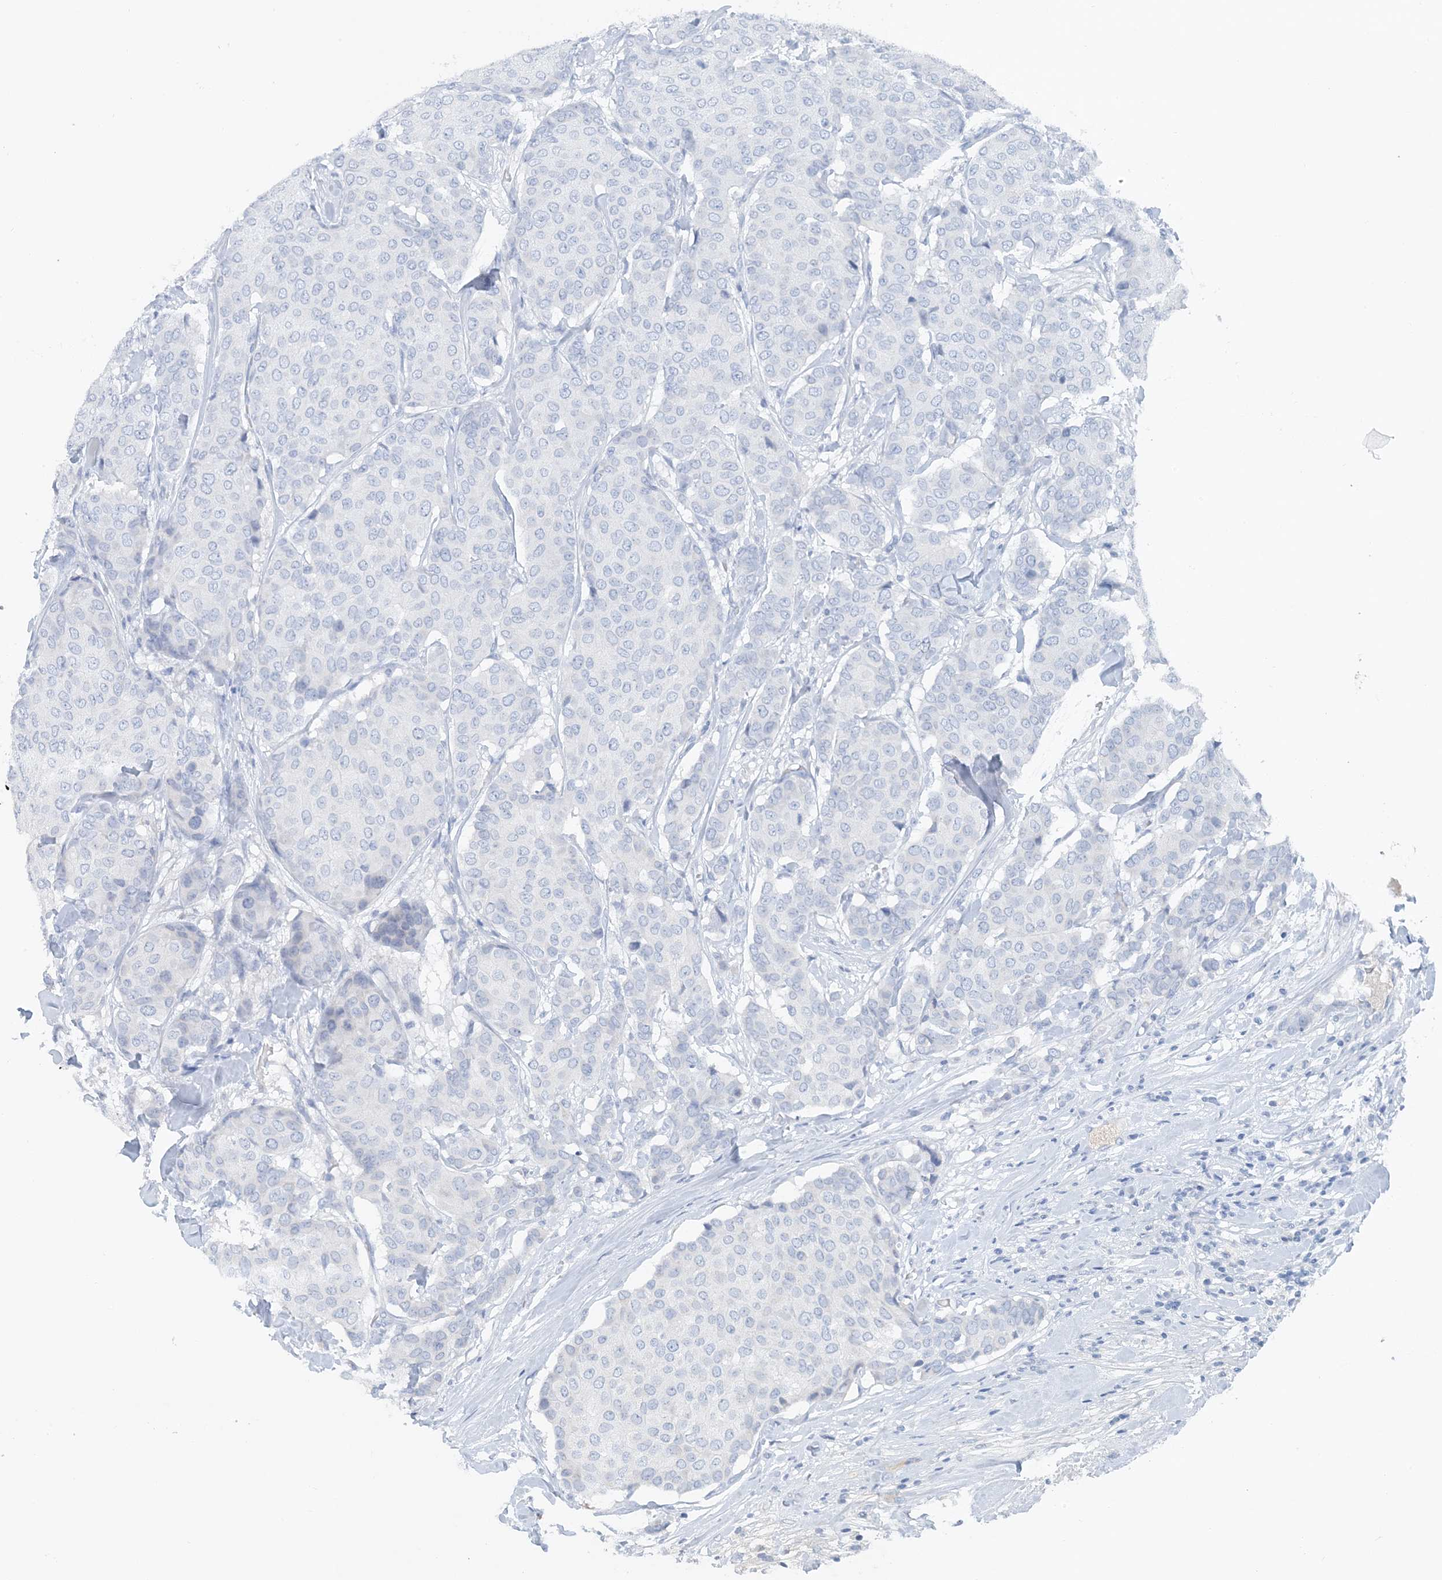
{"staining": {"intensity": "negative", "quantity": "none", "location": "none"}, "tissue": "breast cancer", "cell_type": "Tumor cells", "image_type": "cancer", "snomed": [{"axis": "morphology", "description": "Duct carcinoma"}, {"axis": "topography", "description": "Breast"}], "caption": "A high-resolution histopathology image shows IHC staining of breast intraductal carcinoma, which exhibits no significant expression in tumor cells.", "gene": "CTRL", "patient": {"sex": "female", "age": 75}}